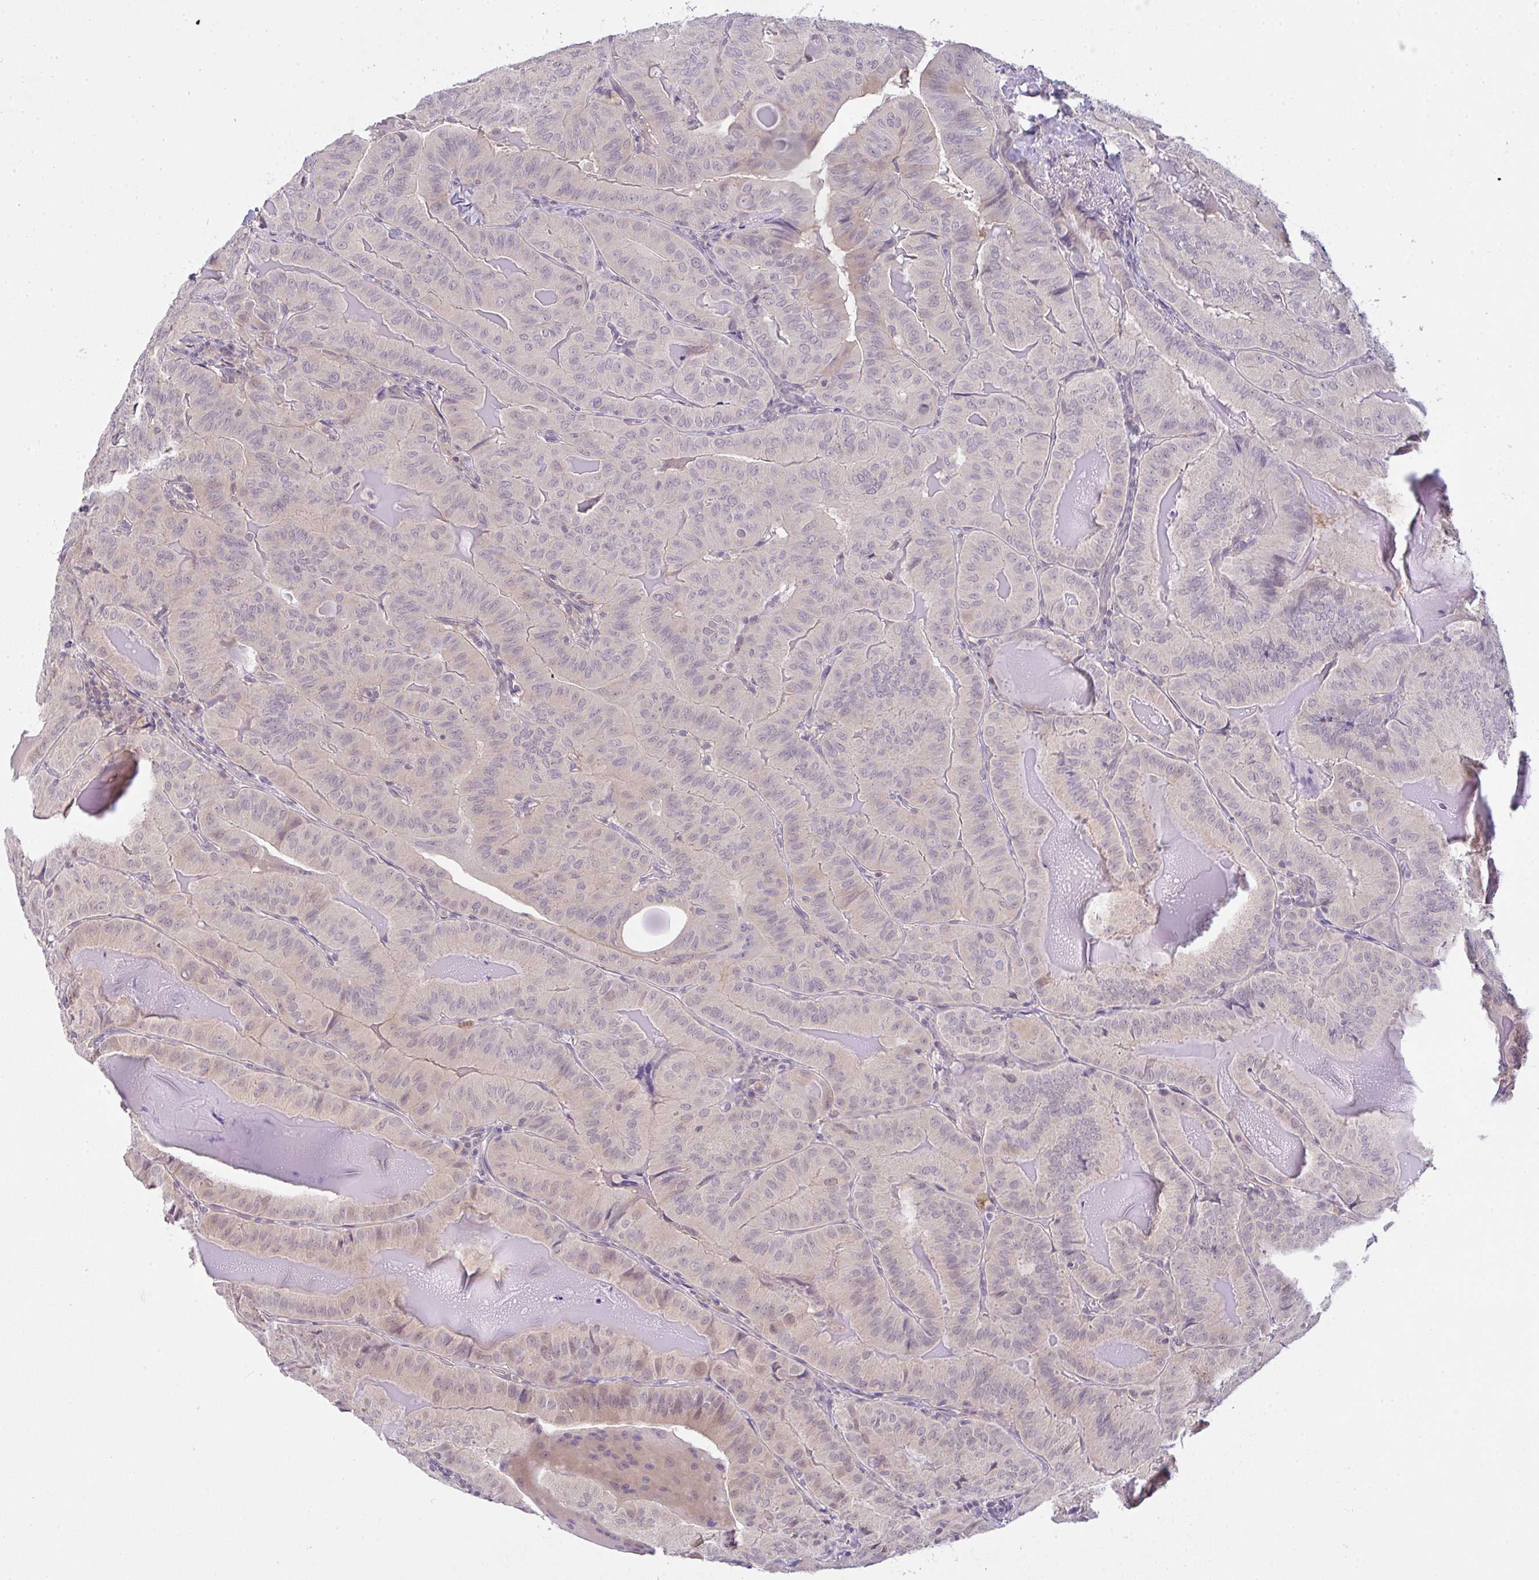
{"staining": {"intensity": "negative", "quantity": "none", "location": "none"}, "tissue": "thyroid cancer", "cell_type": "Tumor cells", "image_type": "cancer", "snomed": [{"axis": "morphology", "description": "Papillary adenocarcinoma, NOS"}, {"axis": "topography", "description": "Thyroid gland"}], "caption": "Human papillary adenocarcinoma (thyroid) stained for a protein using immunohistochemistry (IHC) displays no expression in tumor cells.", "gene": "CSE1L", "patient": {"sex": "female", "age": 68}}